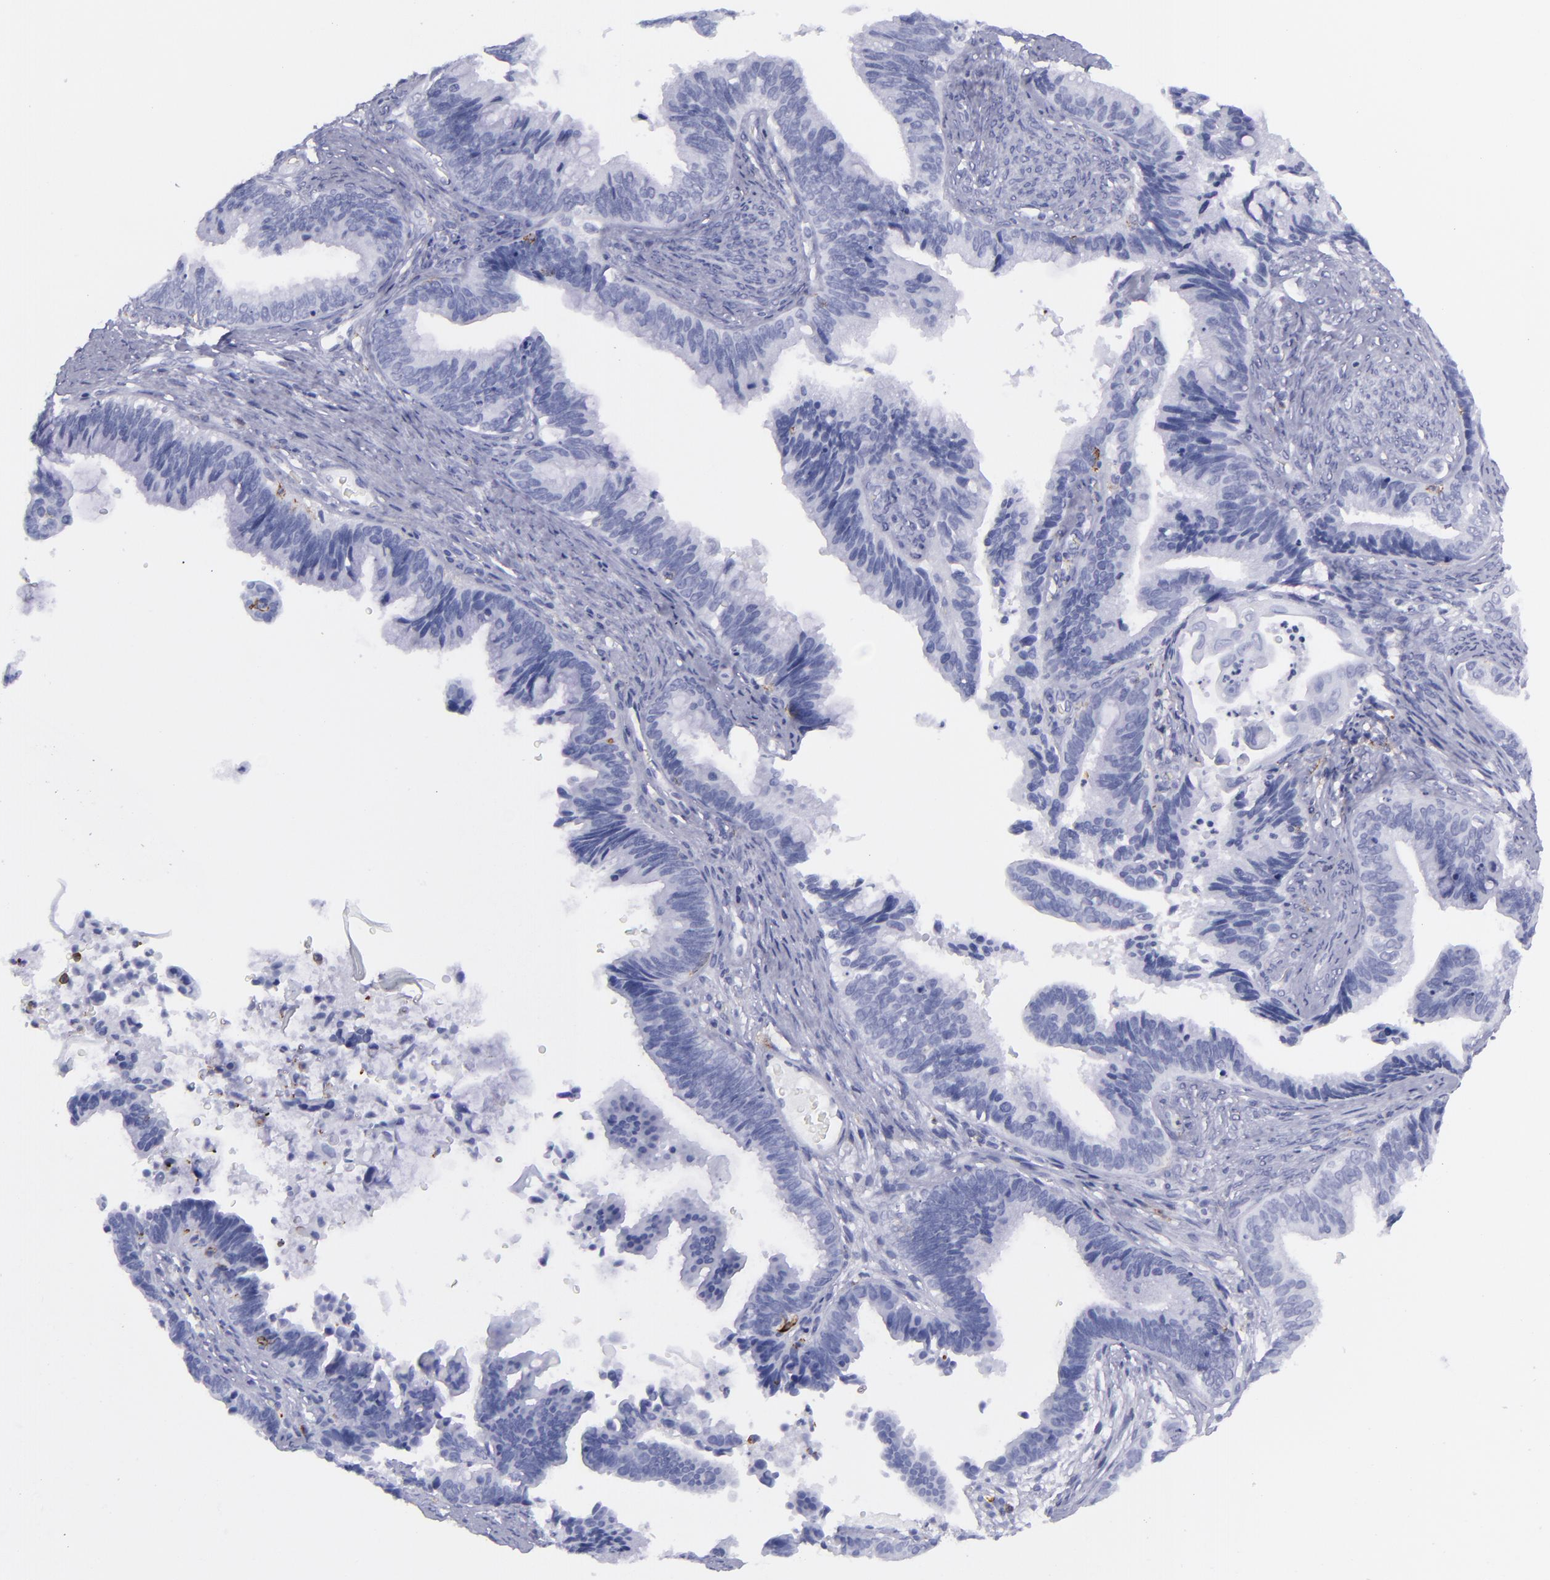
{"staining": {"intensity": "negative", "quantity": "none", "location": "none"}, "tissue": "cervical cancer", "cell_type": "Tumor cells", "image_type": "cancer", "snomed": [{"axis": "morphology", "description": "Adenocarcinoma, NOS"}, {"axis": "topography", "description": "Cervix"}], "caption": "High power microscopy image of an IHC micrograph of cervical adenocarcinoma, revealing no significant positivity in tumor cells. (Stains: DAB immunohistochemistry with hematoxylin counter stain, Microscopy: brightfield microscopy at high magnification).", "gene": "SELPLG", "patient": {"sex": "female", "age": 47}}